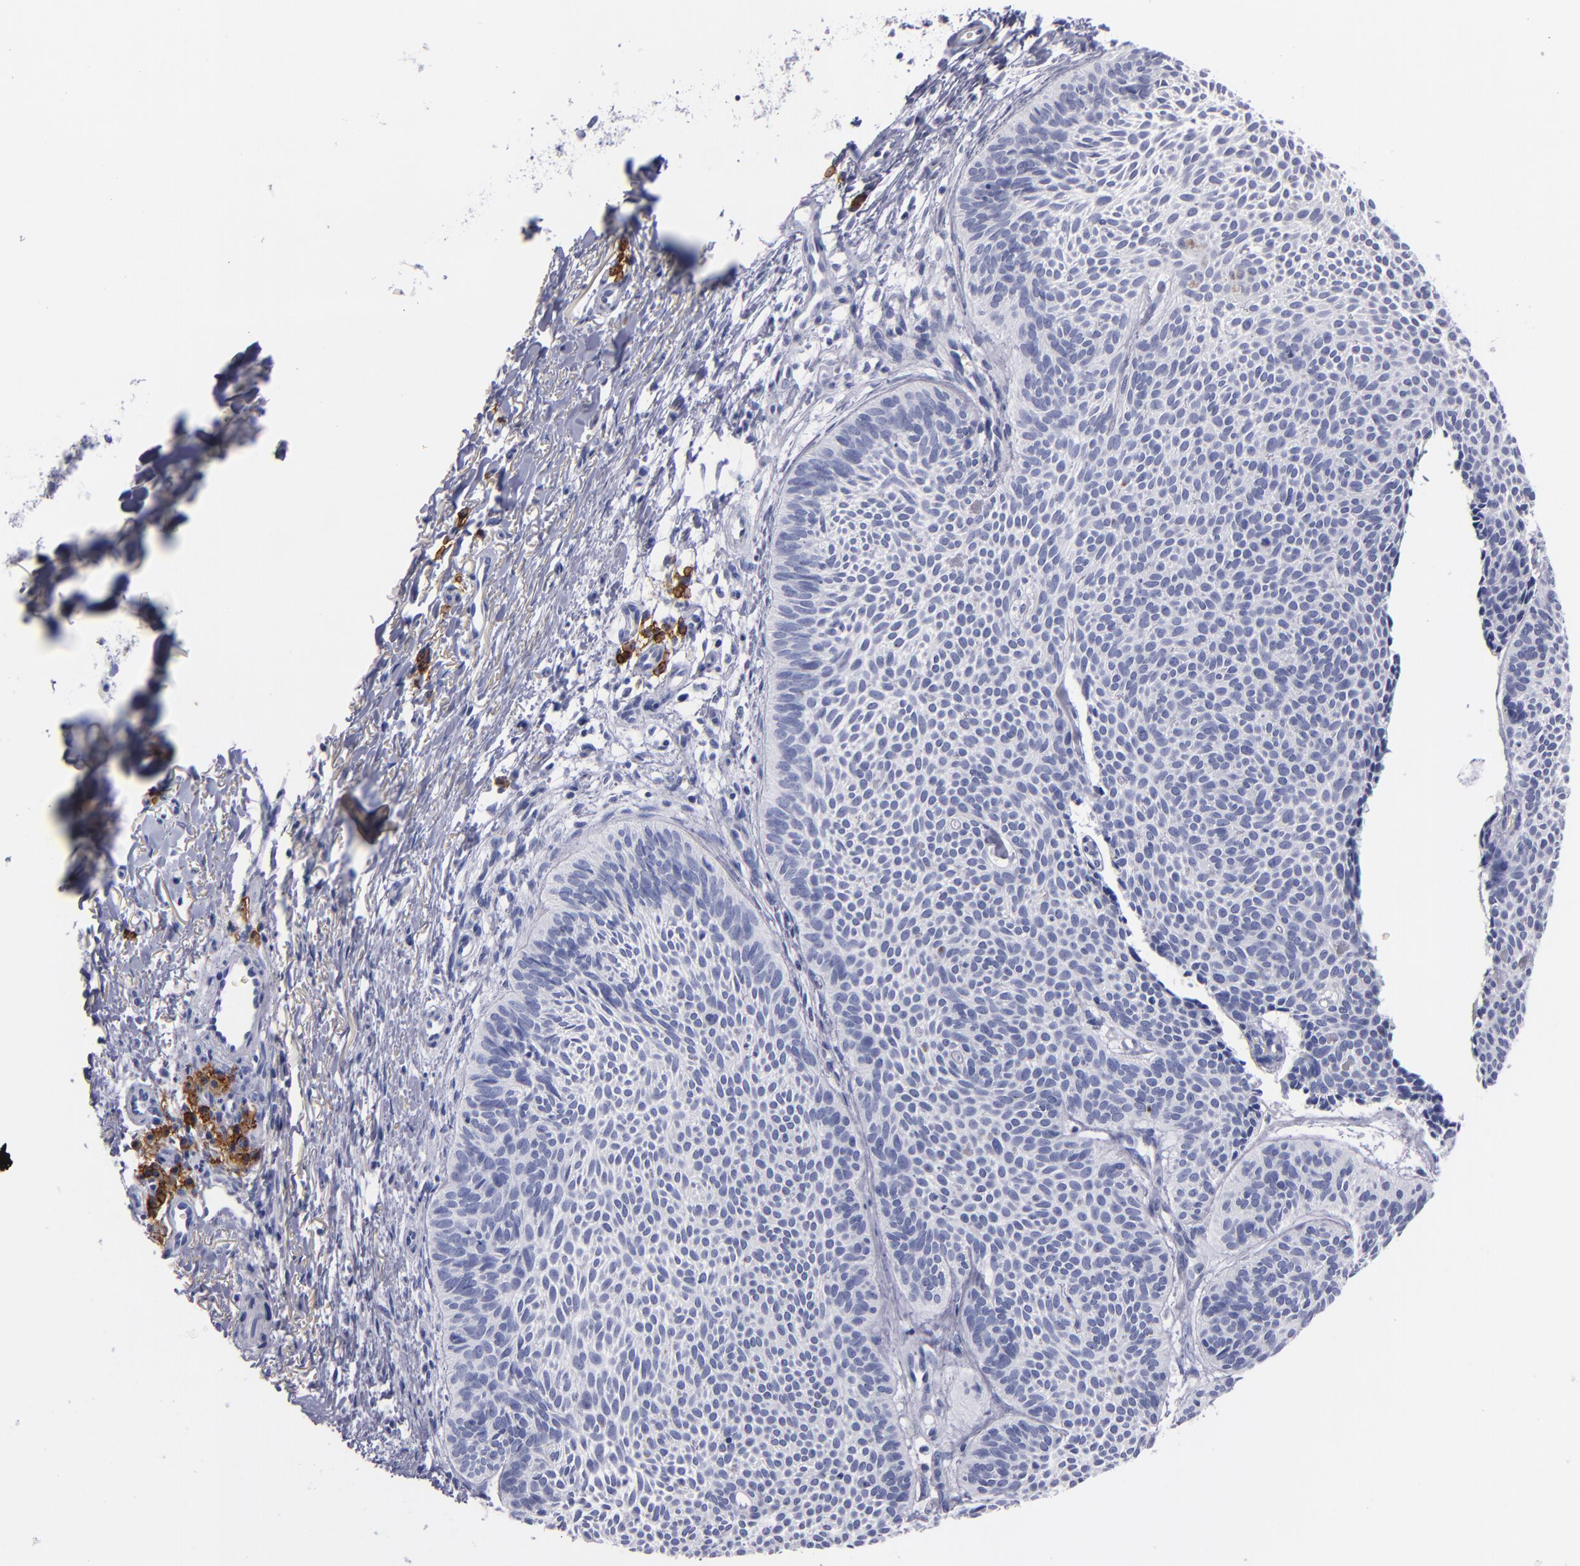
{"staining": {"intensity": "negative", "quantity": "none", "location": "none"}, "tissue": "skin cancer", "cell_type": "Tumor cells", "image_type": "cancer", "snomed": [{"axis": "morphology", "description": "Basal cell carcinoma"}, {"axis": "topography", "description": "Skin"}], "caption": "The photomicrograph demonstrates no staining of tumor cells in skin basal cell carcinoma. (DAB IHC with hematoxylin counter stain).", "gene": "CD38", "patient": {"sex": "male", "age": 84}}